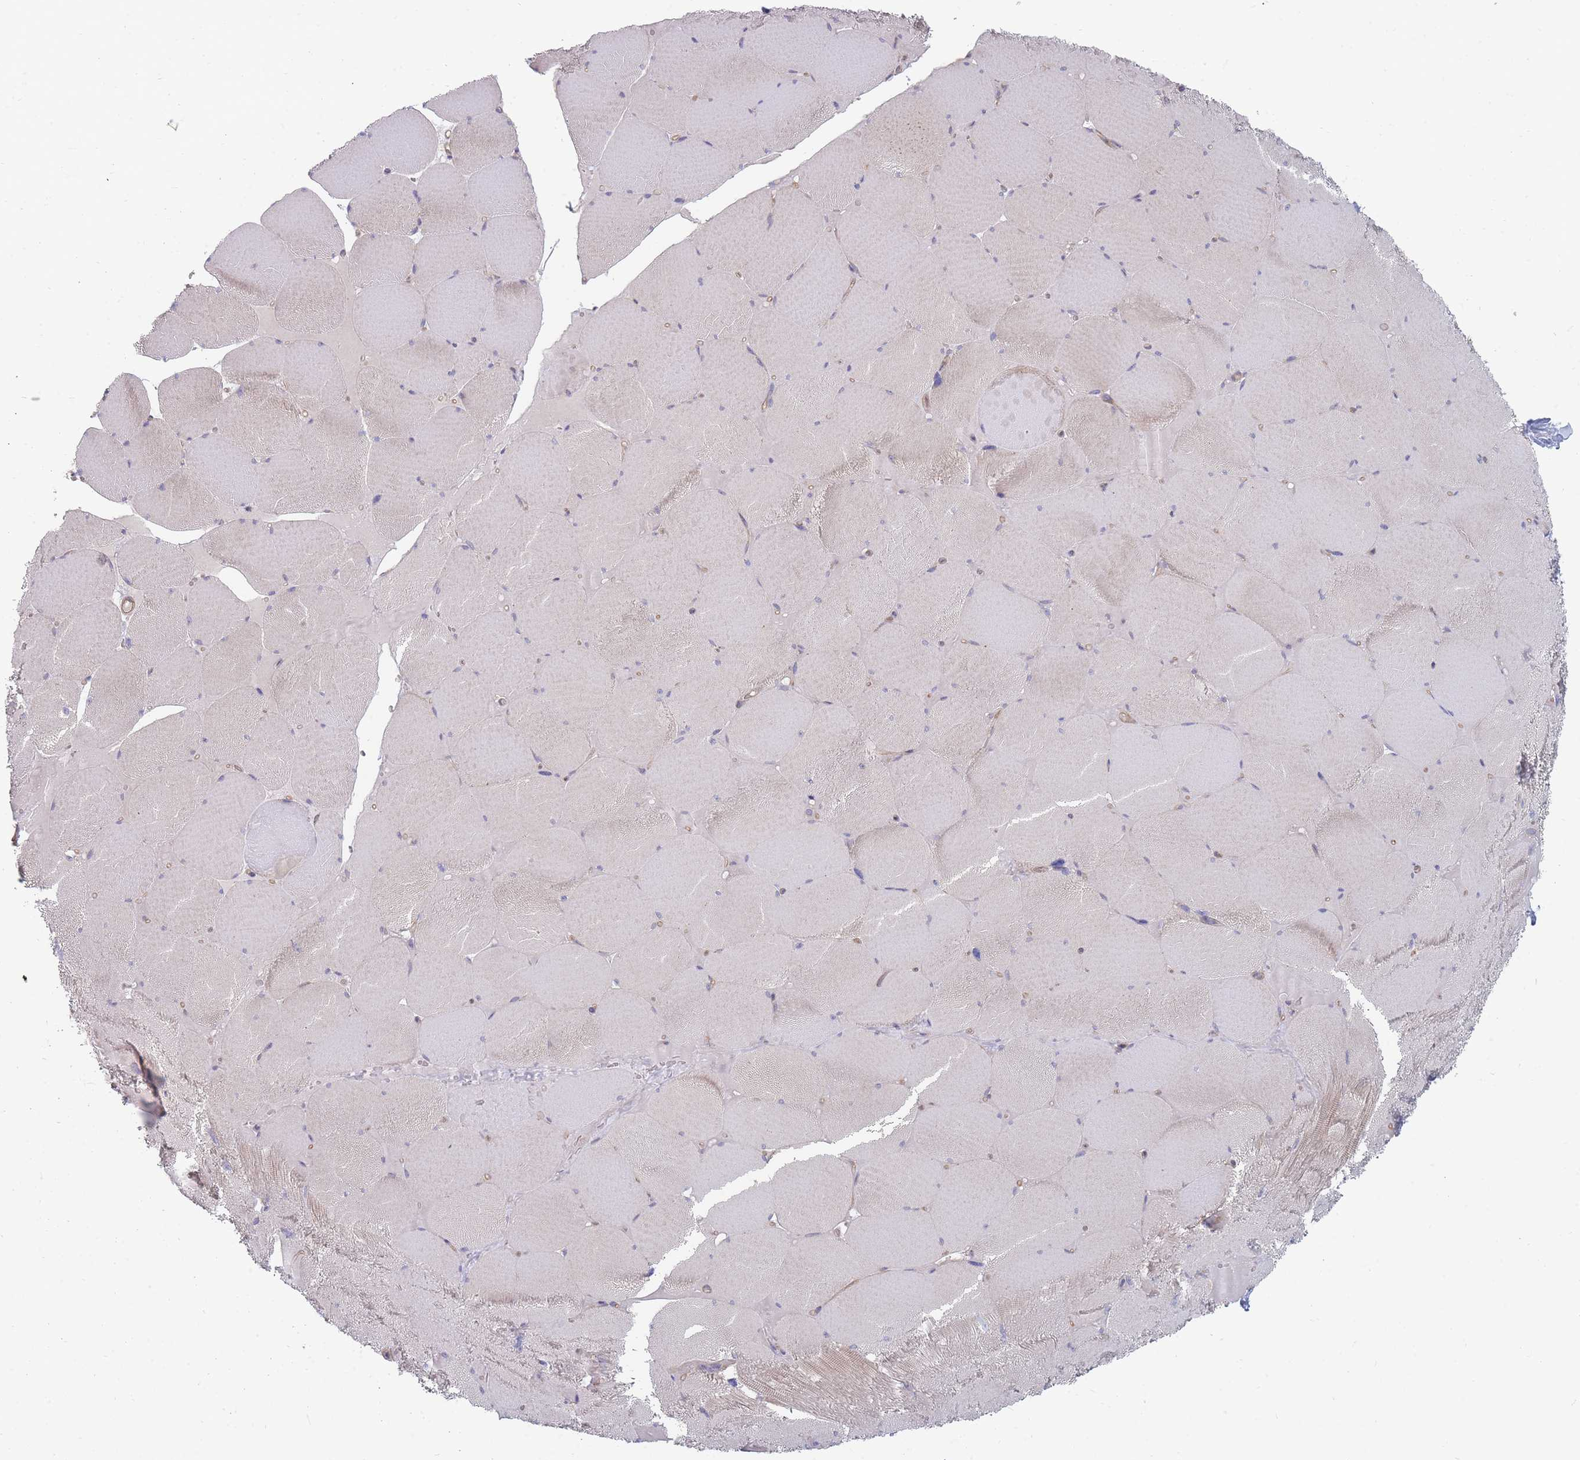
{"staining": {"intensity": "weak", "quantity": "25%-75%", "location": "cytoplasmic/membranous"}, "tissue": "skeletal muscle", "cell_type": "Myocytes", "image_type": "normal", "snomed": [{"axis": "morphology", "description": "Normal tissue, NOS"}, {"axis": "topography", "description": "Skeletal muscle"}, {"axis": "topography", "description": "Head-Neck"}], "caption": "Normal skeletal muscle displays weak cytoplasmic/membranous staining in approximately 25%-75% of myocytes, visualized by immunohistochemistry. (IHC, brightfield microscopy, high magnification).", "gene": "NUB1", "patient": {"sex": "male", "age": 66}}